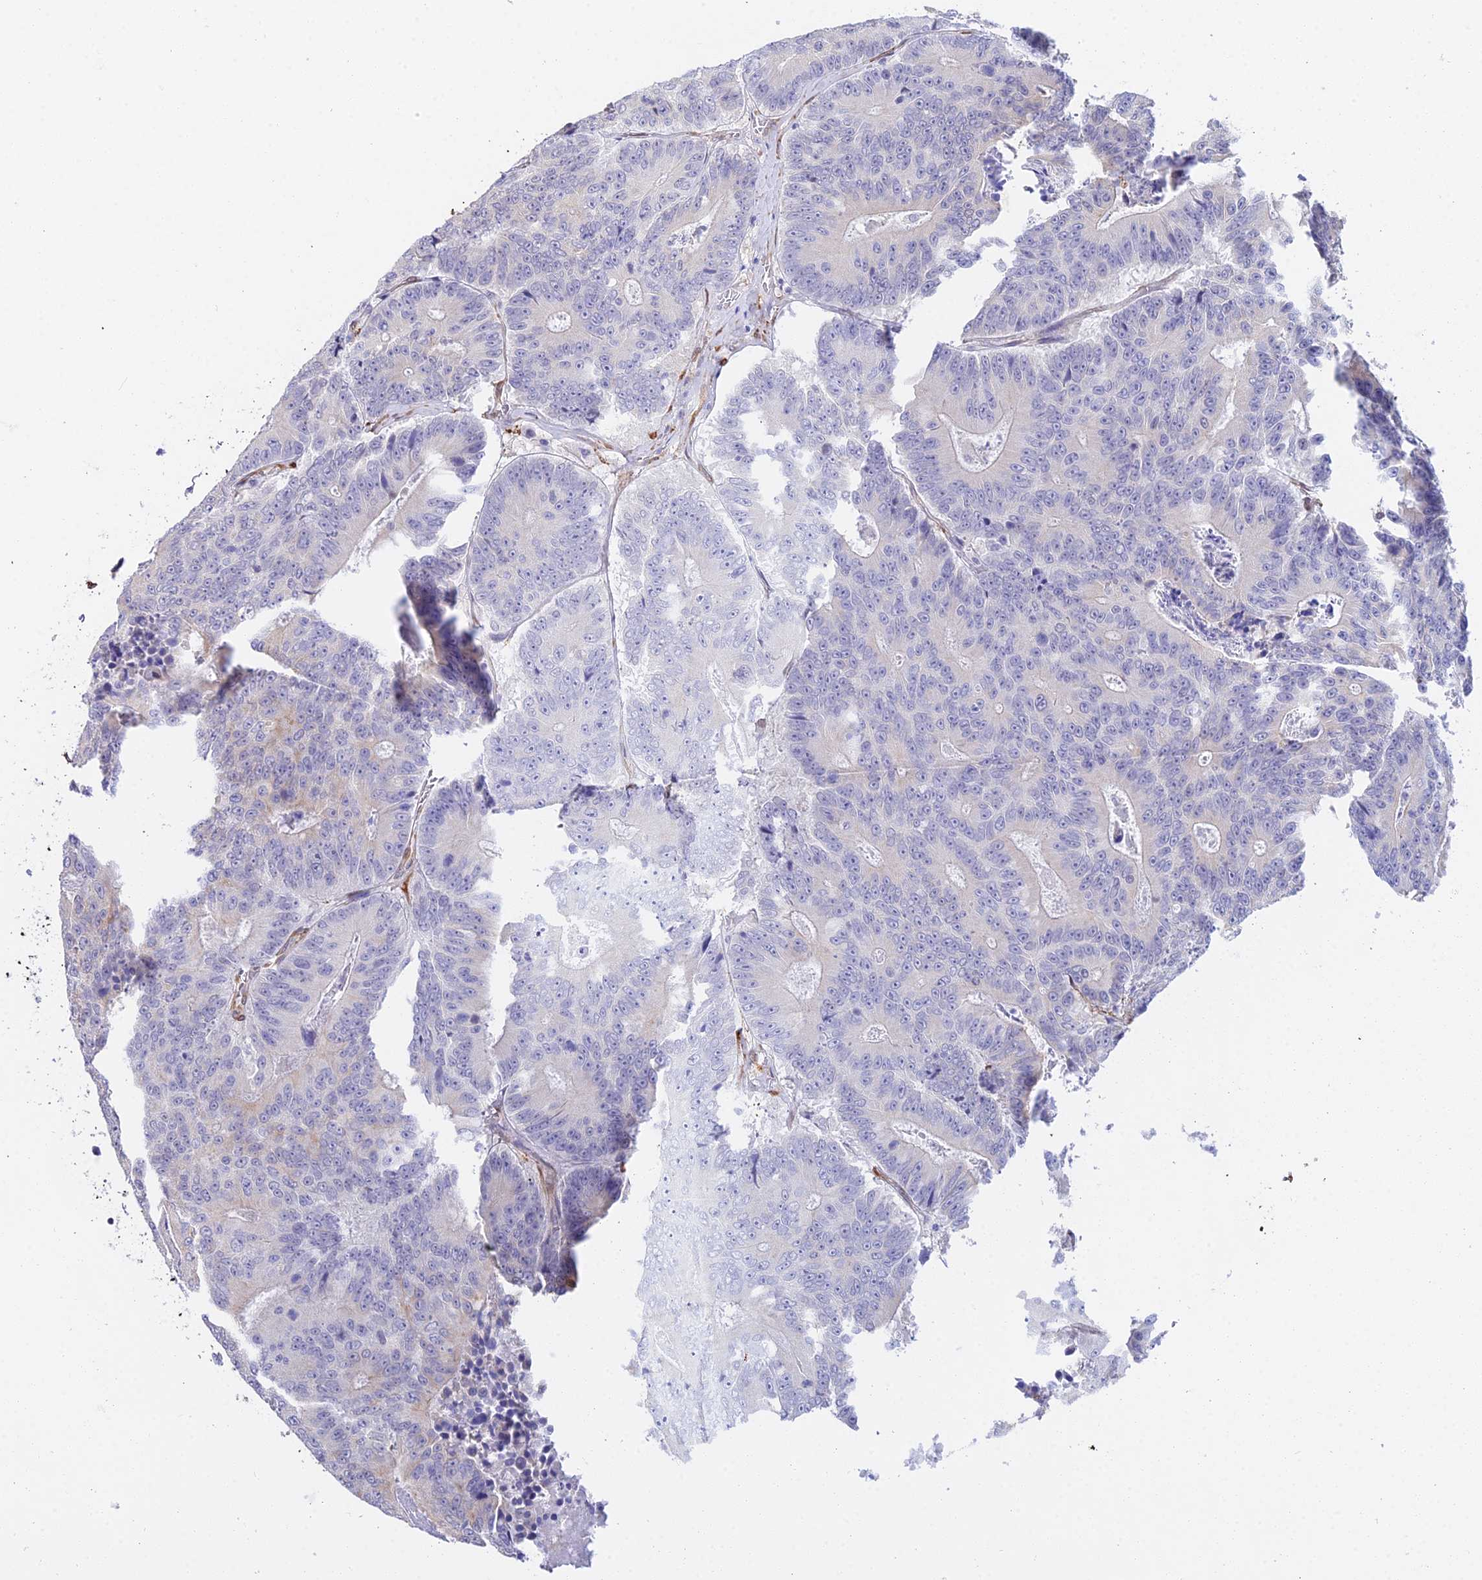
{"staining": {"intensity": "negative", "quantity": "none", "location": "none"}, "tissue": "colorectal cancer", "cell_type": "Tumor cells", "image_type": "cancer", "snomed": [{"axis": "morphology", "description": "Adenocarcinoma, NOS"}, {"axis": "topography", "description": "Colon"}], "caption": "Immunohistochemistry (IHC) of human adenocarcinoma (colorectal) reveals no expression in tumor cells. Brightfield microscopy of immunohistochemistry (IHC) stained with DAB (3,3'-diaminobenzidine) (brown) and hematoxylin (blue), captured at high magnification.", "gene": "MXRA7", "patient": {"sex": "male", "age": 83}}